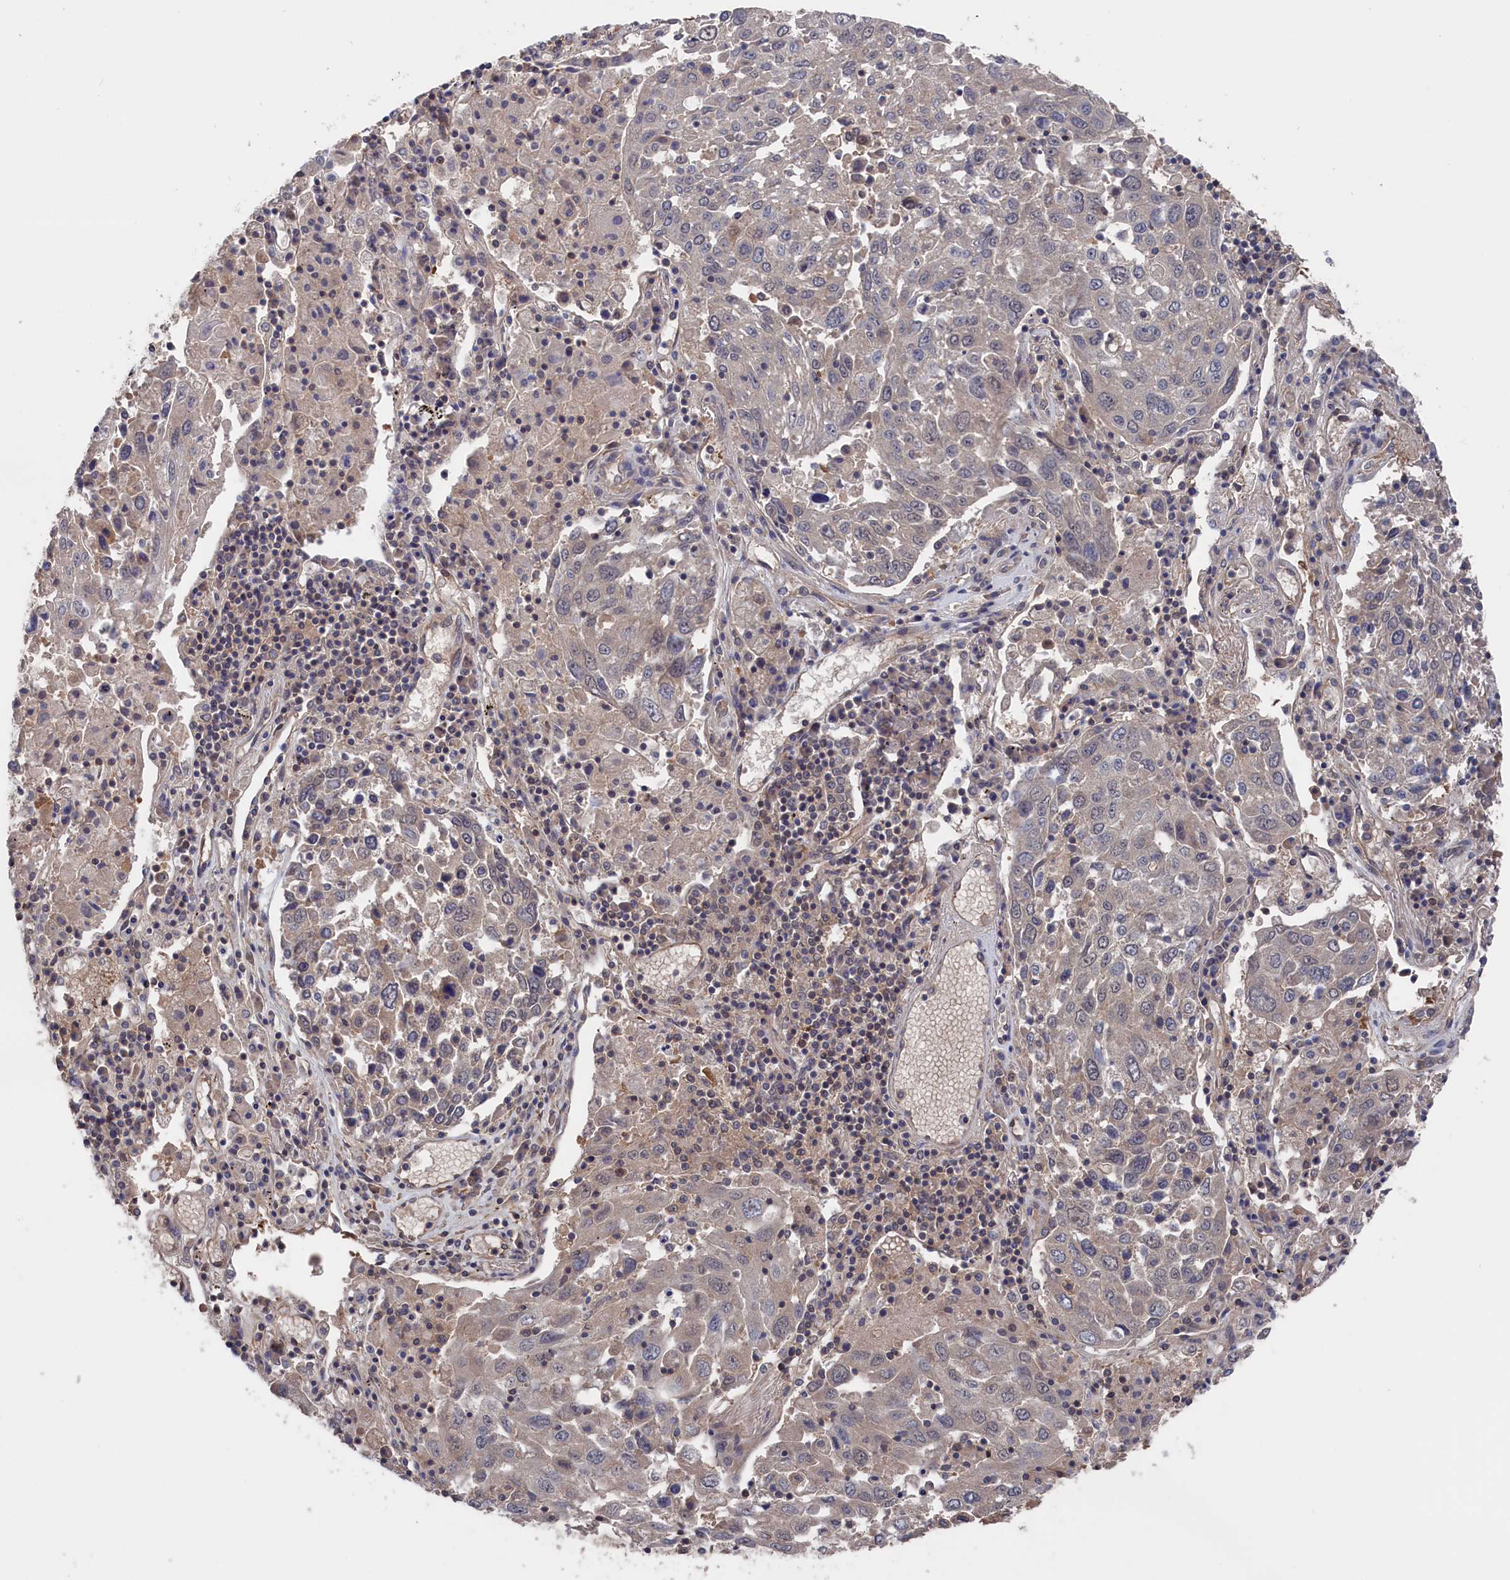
{"staining": {"intensity": "negative", "quantity": "none", "location": "none"}, "tissue": "lung cancer", "cell_type": "Tumor cells", "image_type": "cancer", "snomed": [{"axis": "morphology", "description": "Squamous cell carcinoma, NOS"}, {"axis": "topography", "description": "Lung"}], "caption": "A high-resolution micrograph shows IHC staining of squamous cell carcinoma (lung), which reveals no significant expression in tumor cells. (Immunohistochemistry (ihc), brightfield microscopy, high magnification).", "gene": "NUTF2", "patient": {"sex": "male", "age": 65}}